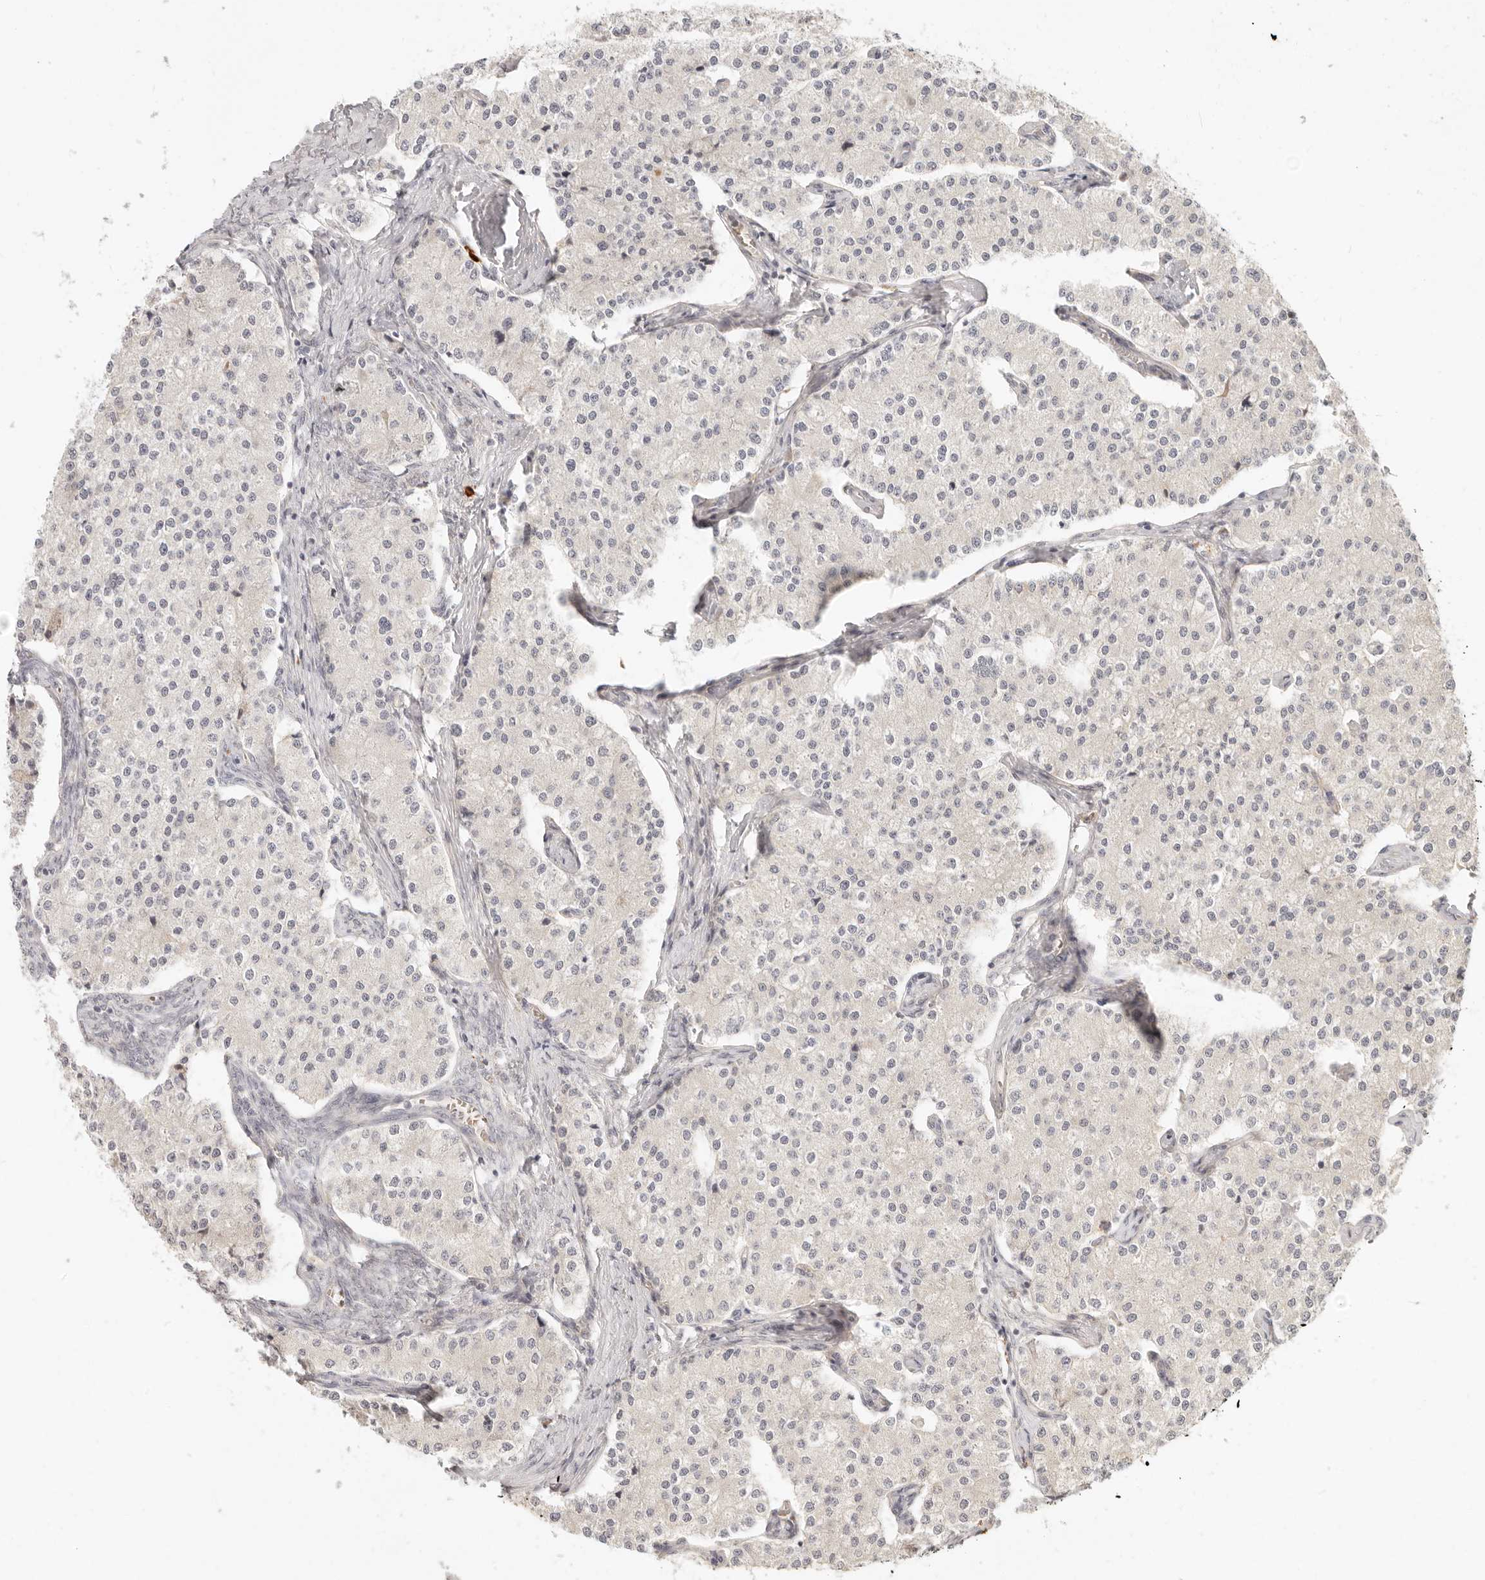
{"staining": {"intensity": "negative", "quantity": "none", "location": "none"}, "tissue": "carcinoid", "cell_type": "Tumor cells", "image_type": "cancer", "snomed": [{"axis": "morphology", "description": "Carcinoid, malignant, NOS"}, {"axis": "topography", "description": "Colon"}], "caption": "Immunohistochemical staining of human carcinoid demonstrates no significant positivity in tumor cells. Nuclei are stained in blue.", "gene": "UBXN11", "patient": {"sex": "female", "age": 52}}